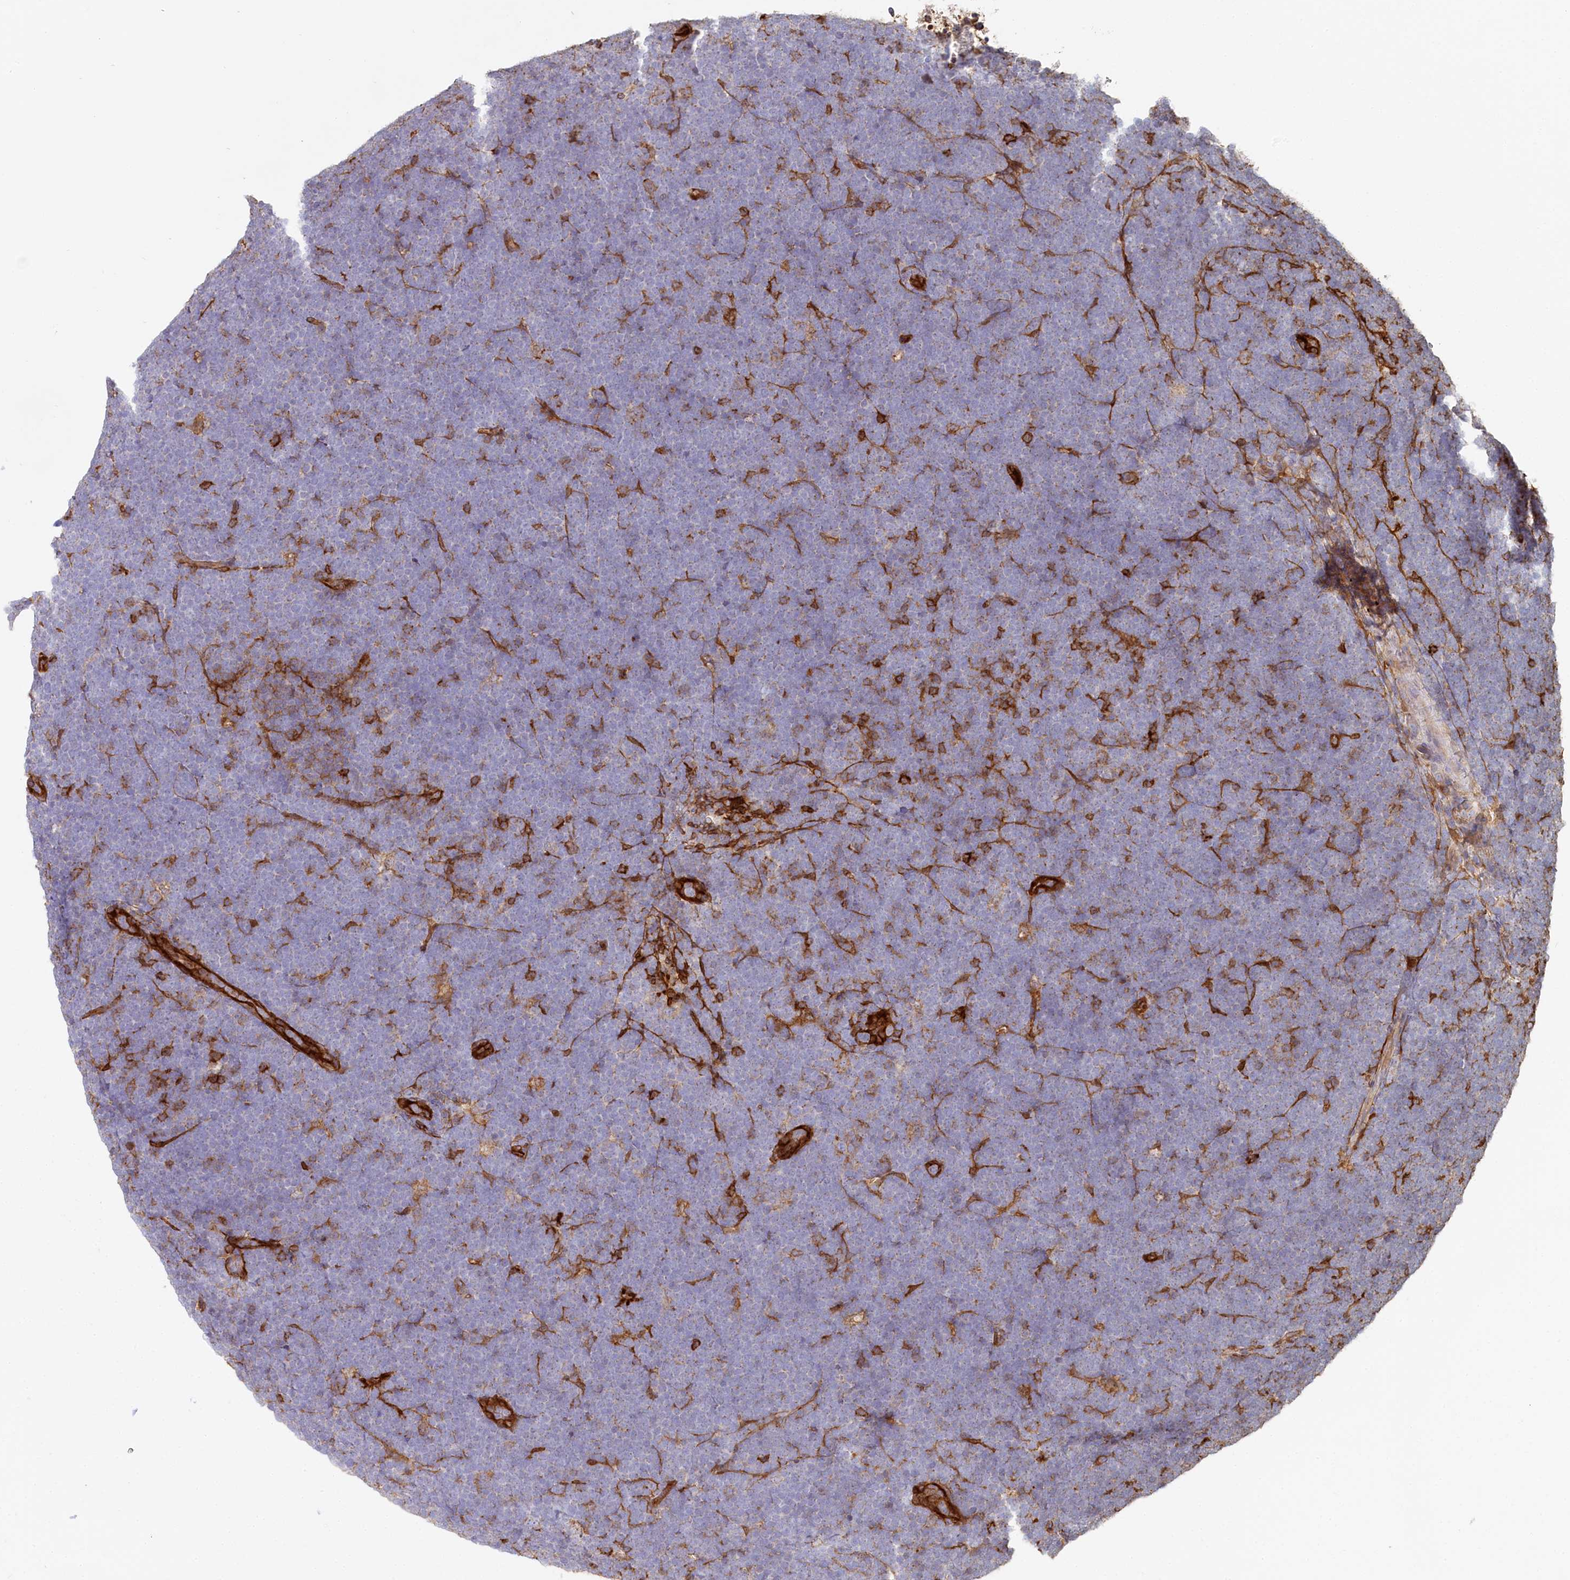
{"staining": {"intensity": "negative", "quantity": "none", "location": "none"}, "tissue": "lymphoma", "cell_type": "Tumor cells", "image_type": "cancer", "snomed": [{"axis": "morphology", "description": "Malignant lymphoma, non-Hodgkin's type, High grade"}, {"axis": "topography", "description": "Lymph node"}], "caption": "IHC histopathology image of lymphoma stained for a protein (brown), which displays no positivity in tumor cells.", "gene": "RBP5", "patient": {"sex": "male", "age": 13}}